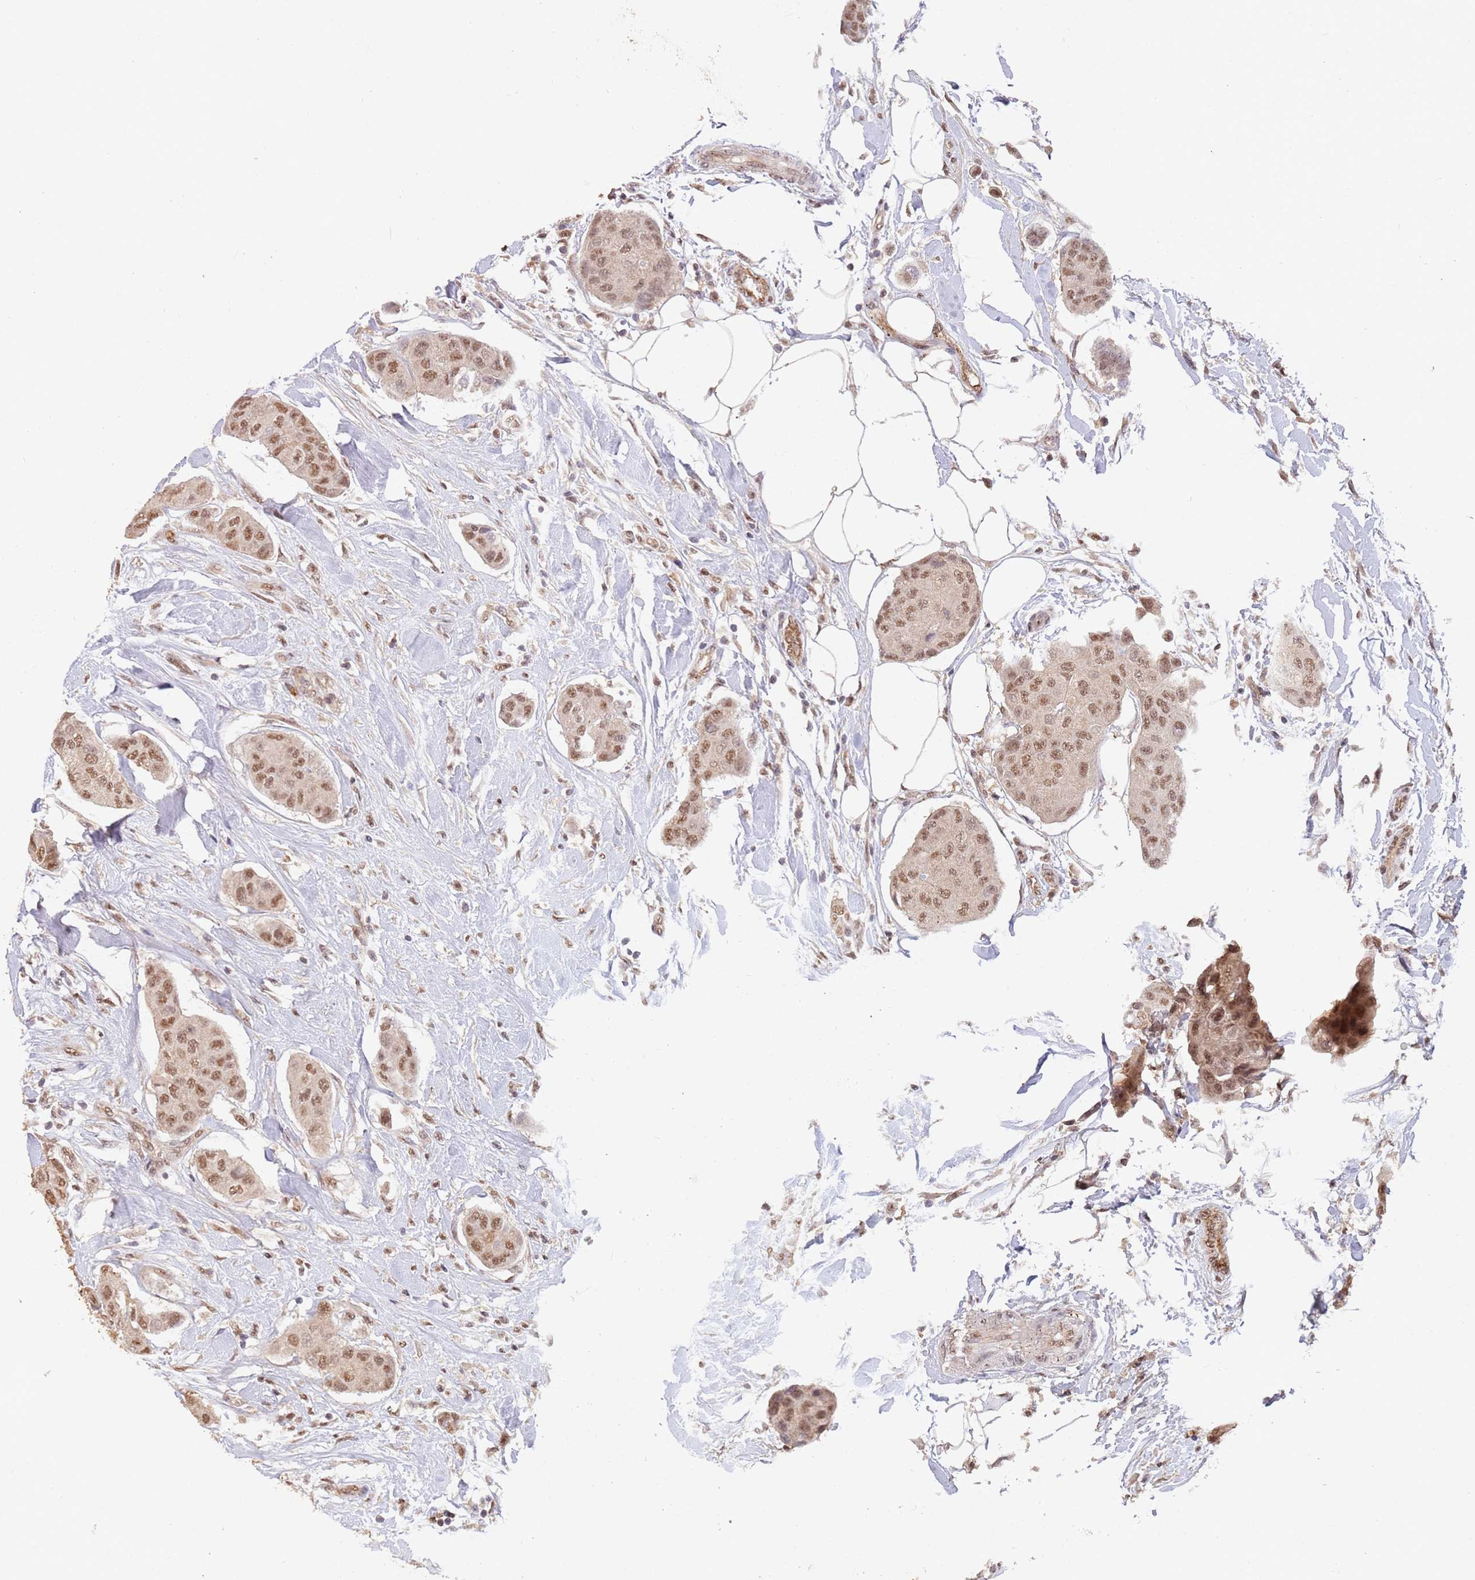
{"staining": {"intensity": "moderate", "quantity": ">75%", "location": "nuclear"}, "tissue": "breast cancer", "cell_type": "Tumor cells", "image_type": "cancer", "snomed": [{"axis": "morphology", "description": "Duct carcinoma"}, {"axis": "topography", "description": "Breast"}, {"axis": "topography", "description": "Lymph node"}], "caption": "This photomicrograph demonstrates immunohistochemistry staining of human invasive ductal carcinoma (breast), with medium moderate nuclear positivity in approximately >75% of tumor cells.", "gene": "RFXANK", "patient": {"sex": "female", "age": 80}}